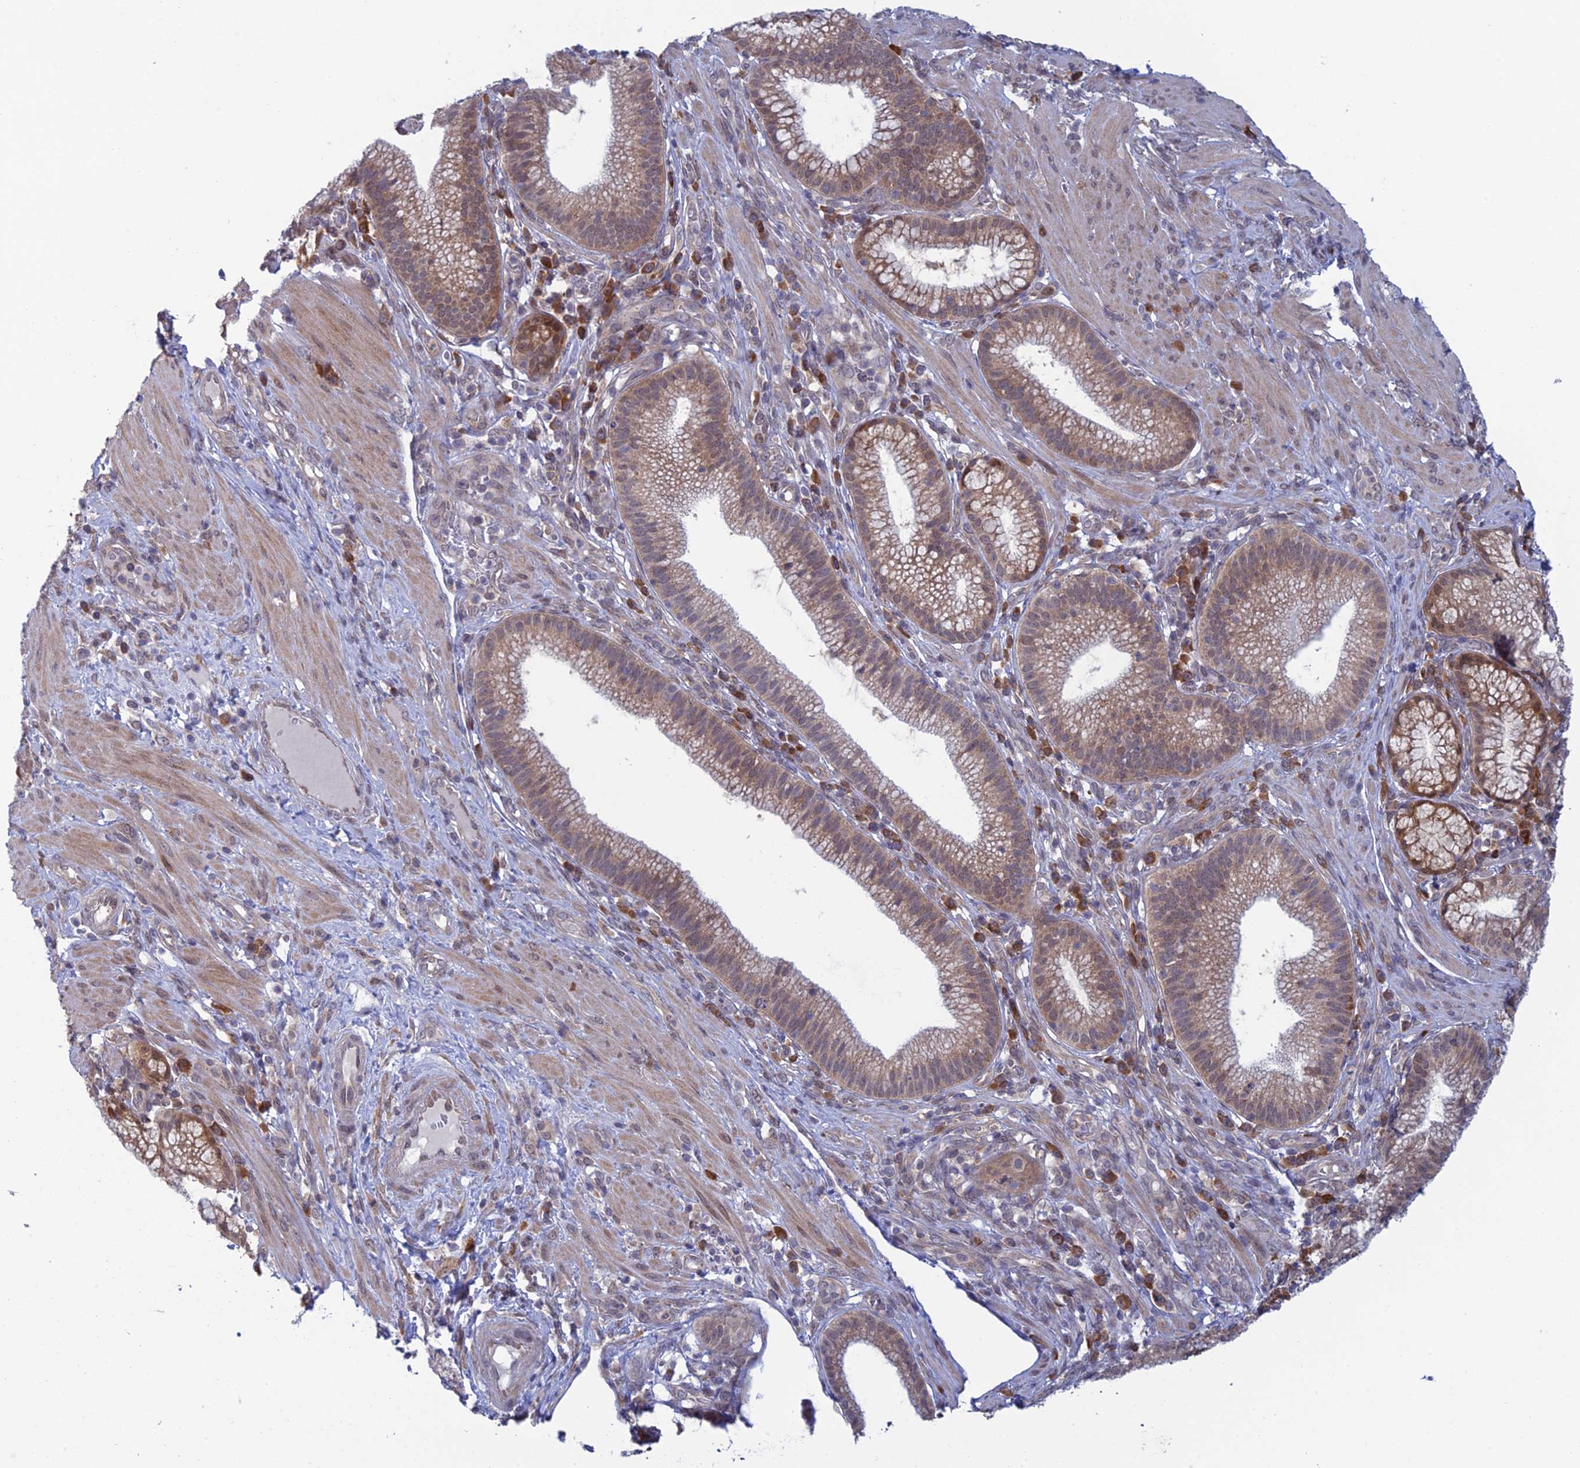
{"staining": {"intensity": "weak", "quantity": "25%-75%", "location": "cytoplasmic/membranous"}, "tissue": "pancreatic cancer", "cell_type": "Tumor cells", "image_type": "cancer", "snomed": [{"axis": "morphology", "description": "Adenocarcinoma, NOS"}, {"axis": "topography", "description": "Pancreas"}], "caption": "About 25%-75% of tumor cells in human adenocarcinoma (pancreatic) show weak cytoplasmic/membranous protein positivity as visualized by brown immunohistochemical staining.", "gene": "SRA1", "patient": {"sex": "male", "age": 72}}